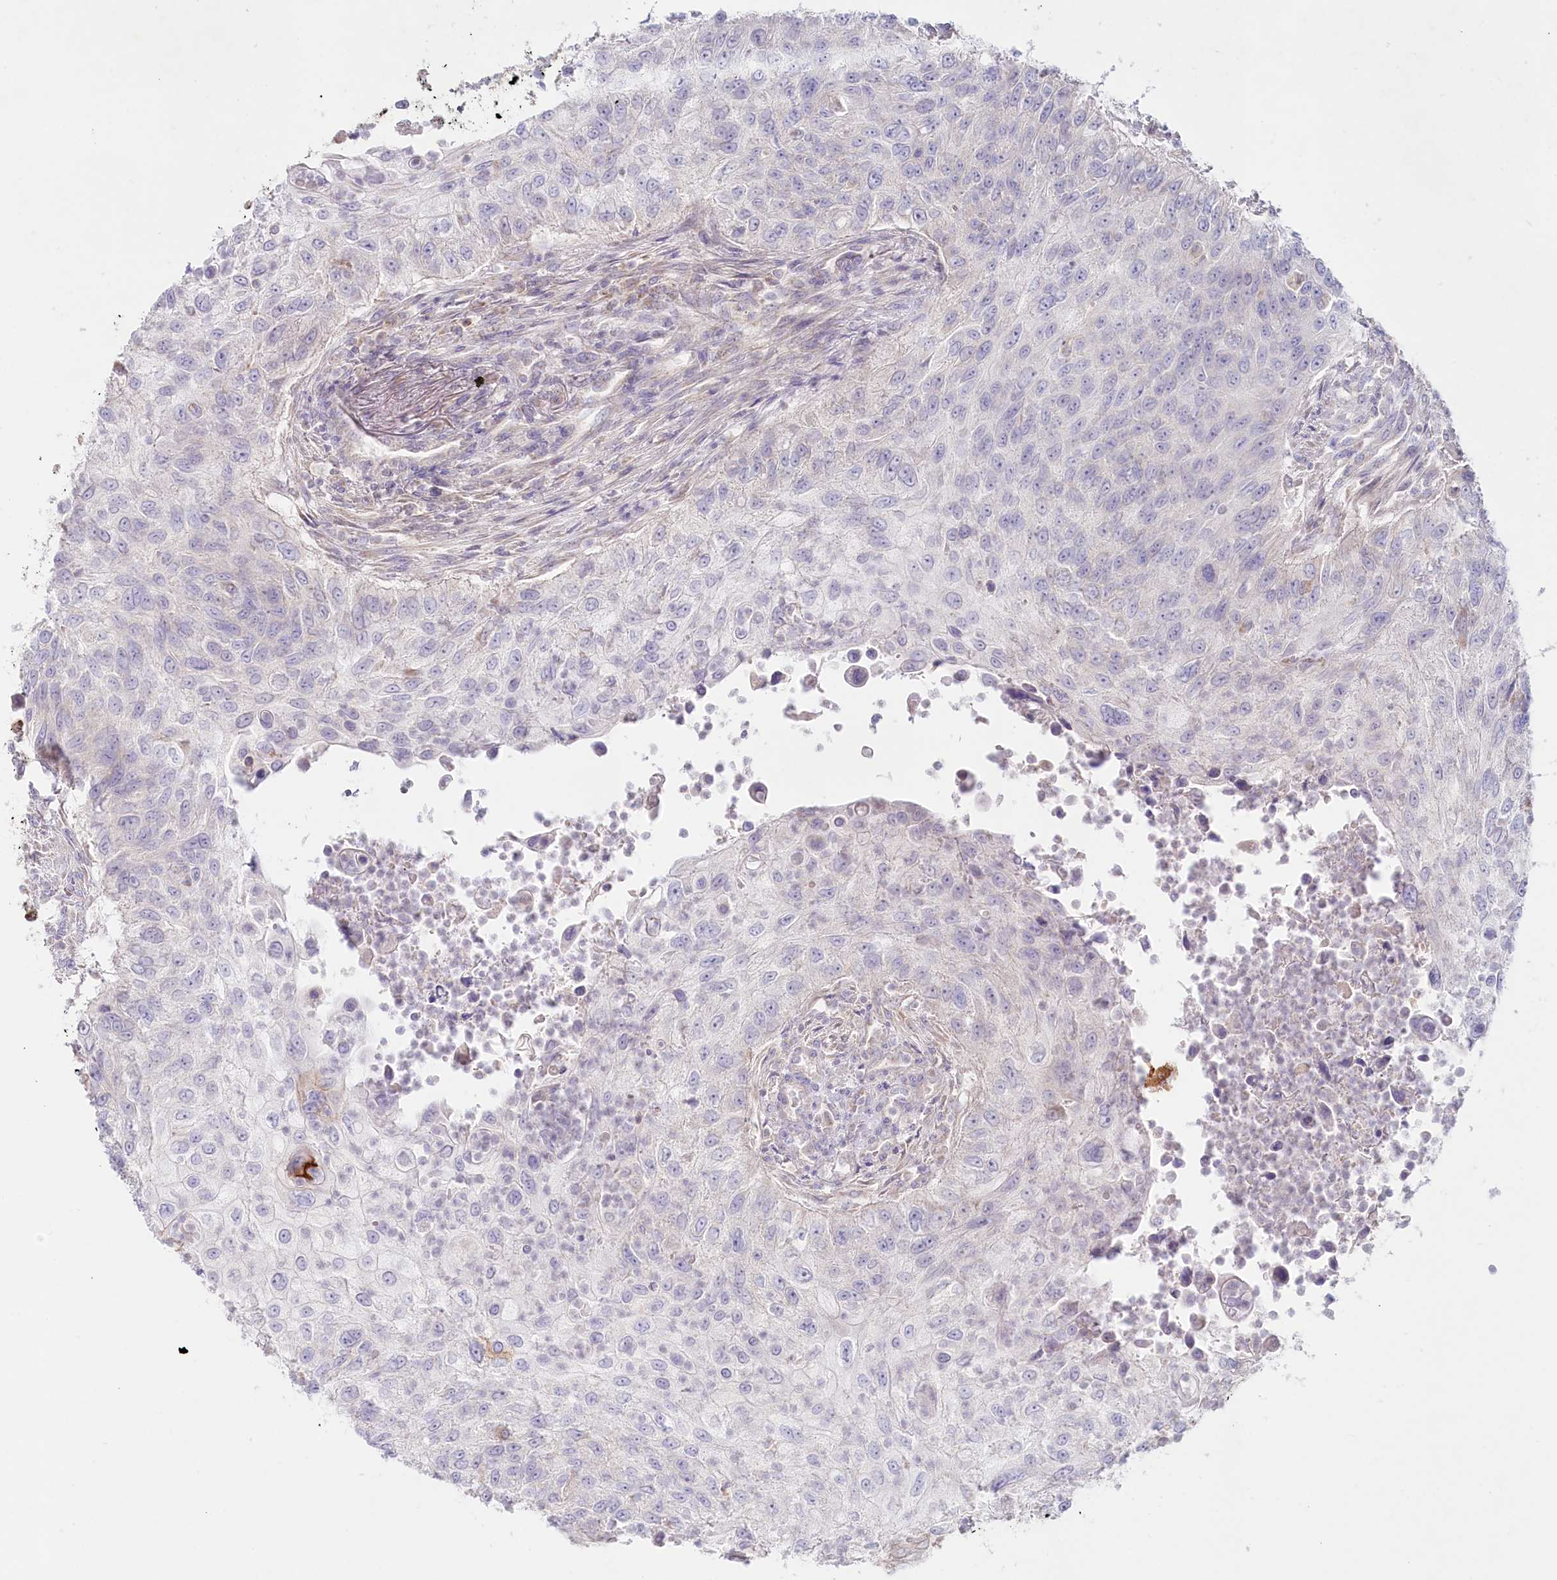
{"staining": {"intensity": "negative", "quantity": "none", "location": "none"}, "tissue": "urothelial cancer", "cell_type": "Tumor cells", "image_type": "cancer", "snomed": [{"axis": "morphology", "description": "Urothelial carcinoma, High grade"}, {"axis": "topography", "description": "Urinary bladder"}], "caption": "Human high-grade urothelial carcinoma stained for a protein using IHC displays no expression in tumor cells.", "gene": "PSAPL1", "patient": {"sex": "female", "age": 60}}